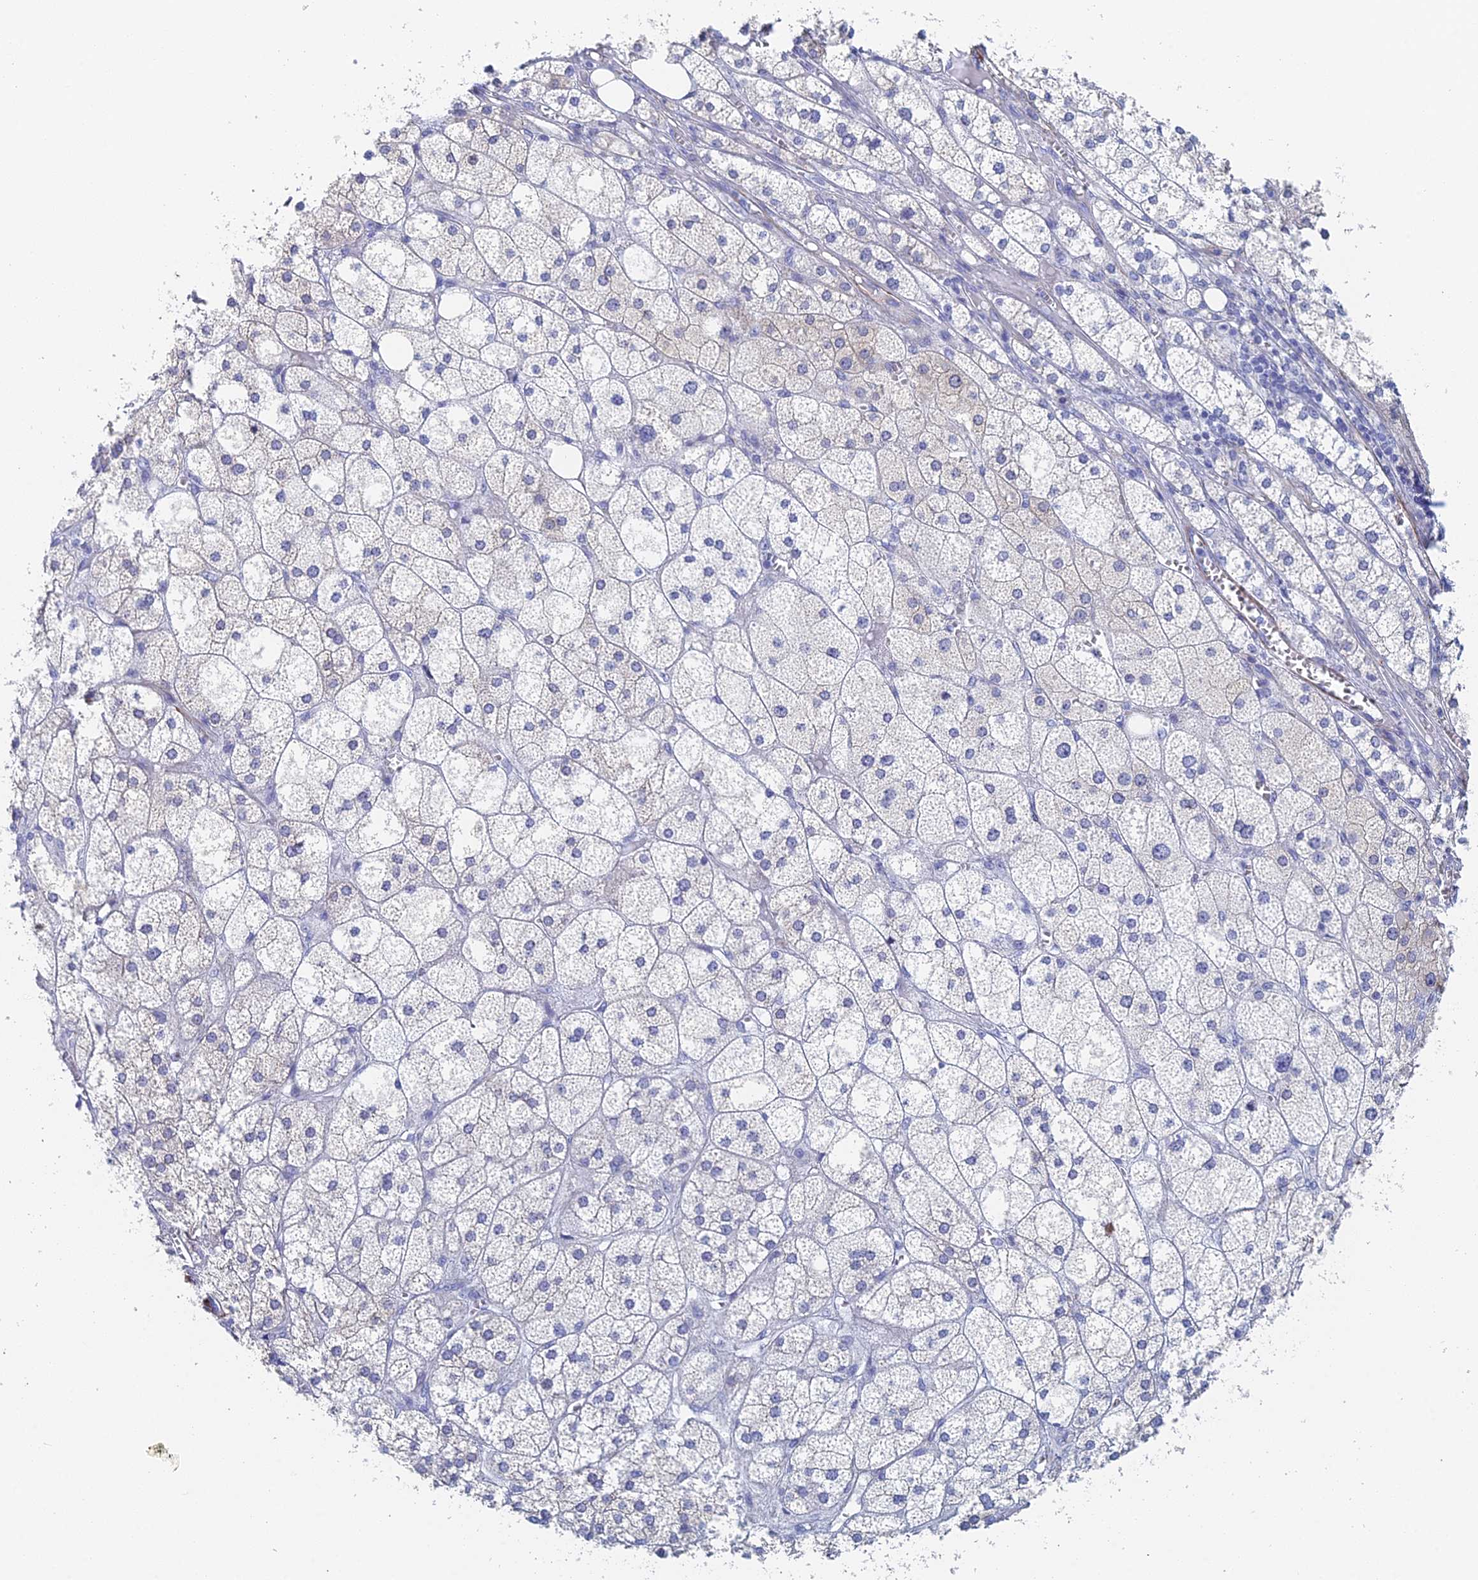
{"staining": {"intensity": "negative", "quantity": "none", "location": "none"}, "tissue": "adrenal gland", "cell_type": "Glandular cells", "image_type": "normal", "snomed": [{"axis": "morphology", "description": "Normal tissue, NOS"}, {"axis": "topography", "description": "Adrenal gland"}], "caption": "Immunohistochemical staining of benign adrenal gland demonstrates no significant staining in glandular cells.", "gene": "KCNK18", "patient": {"sex": "female", "age": 61}}